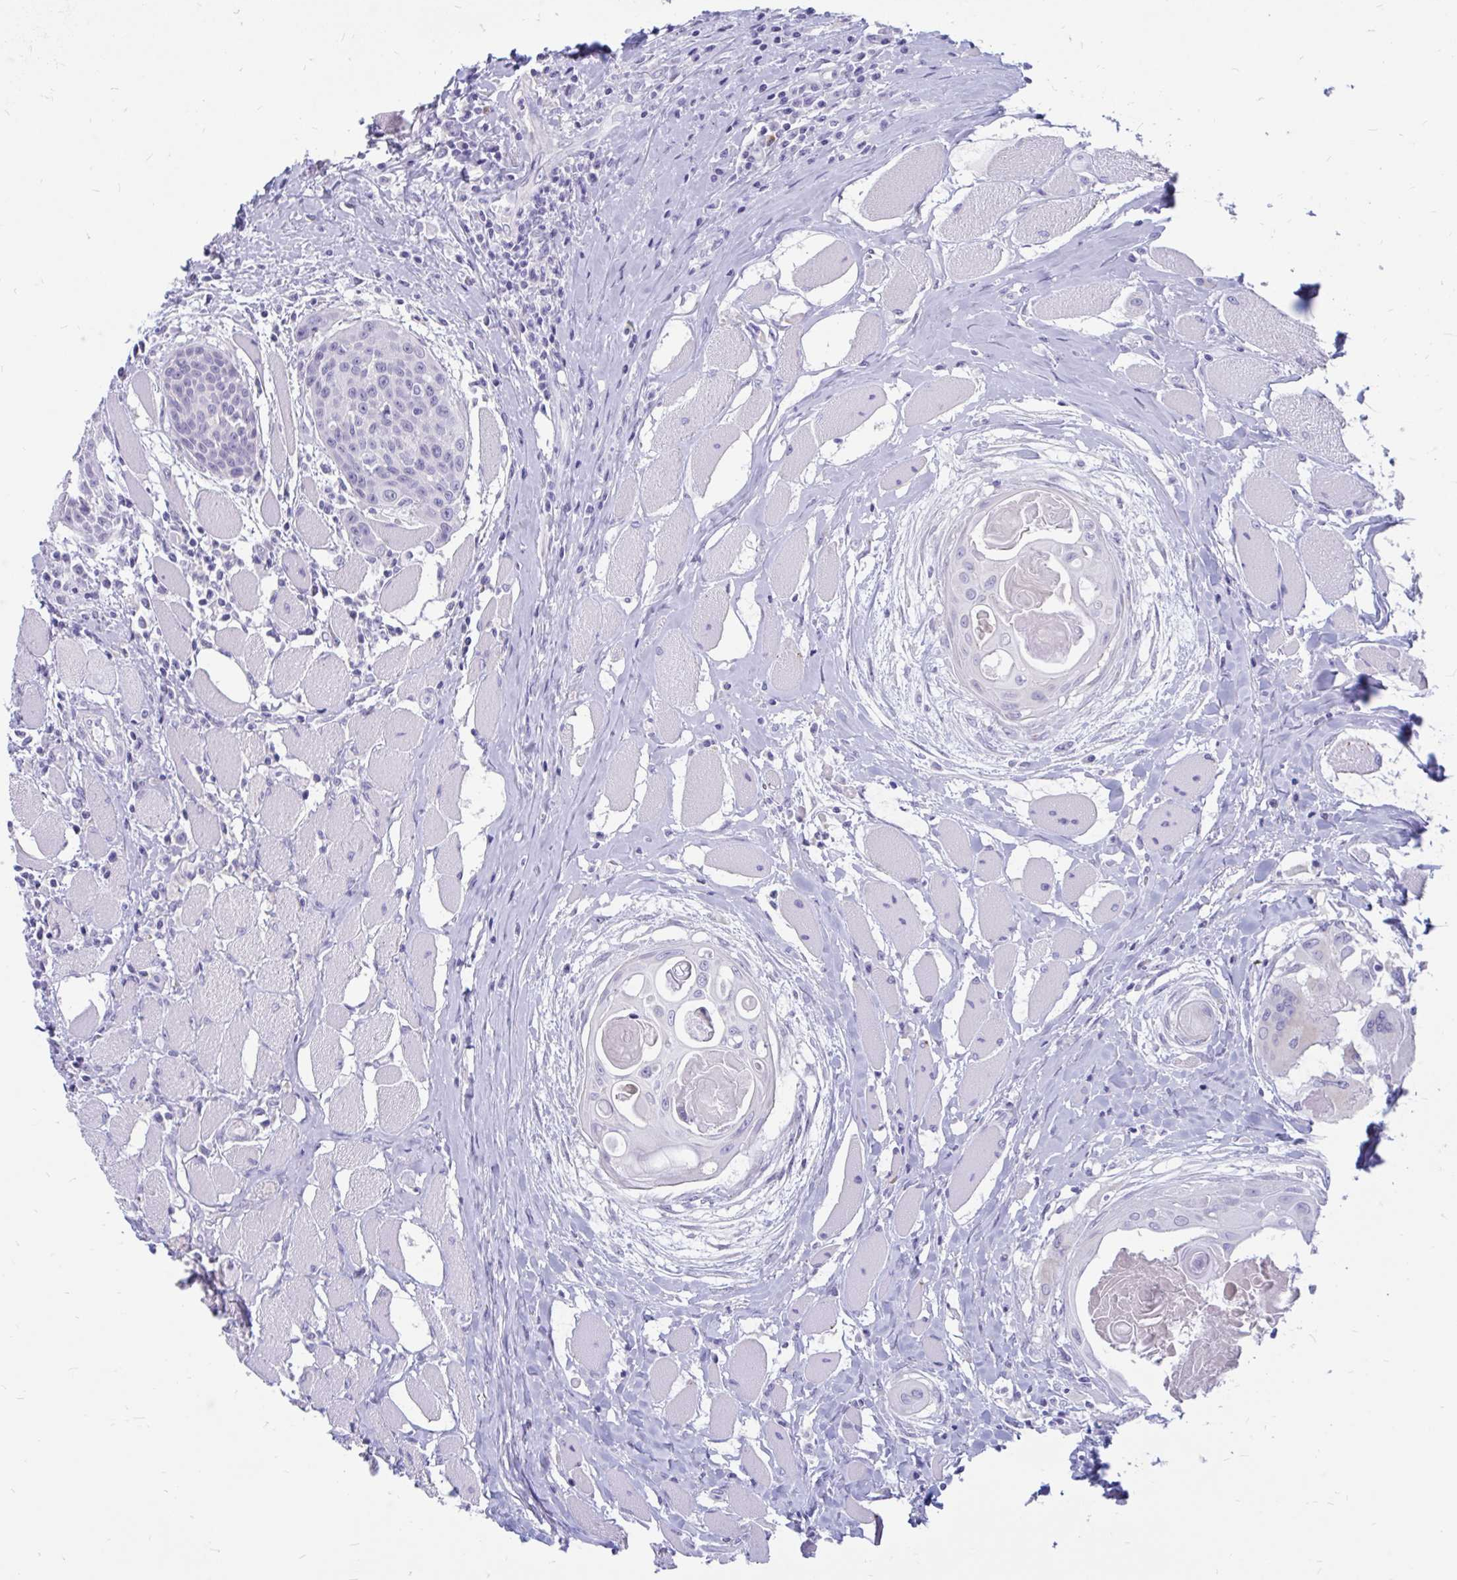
{"staining": {"intensity": "negative", "quantity": "none", "location": "none"}, "tissue": "head and neck cancer", "cell_type": "Tumor cells", "image_type": "cancer", "snomed": [{"axis": "morphology", "description": "Squamous cell carcinoma, NOS"}, {"axis": "topography", "description": "Head-Neck"}], "caption": "DAB immunohistochemical staining of head and neck cancer (squamous cell carcinoma) reveals no significant positivity in tumor cells. The staining was performed using DAB (3,3'-diaminobenzidine) to visualize the protein expression in brown, while the nuclei were stained in blue with hematoxylin (Magnification: 20x).", "gene": "IGSF5", "patient": {"sex": "female", "age": 73}}